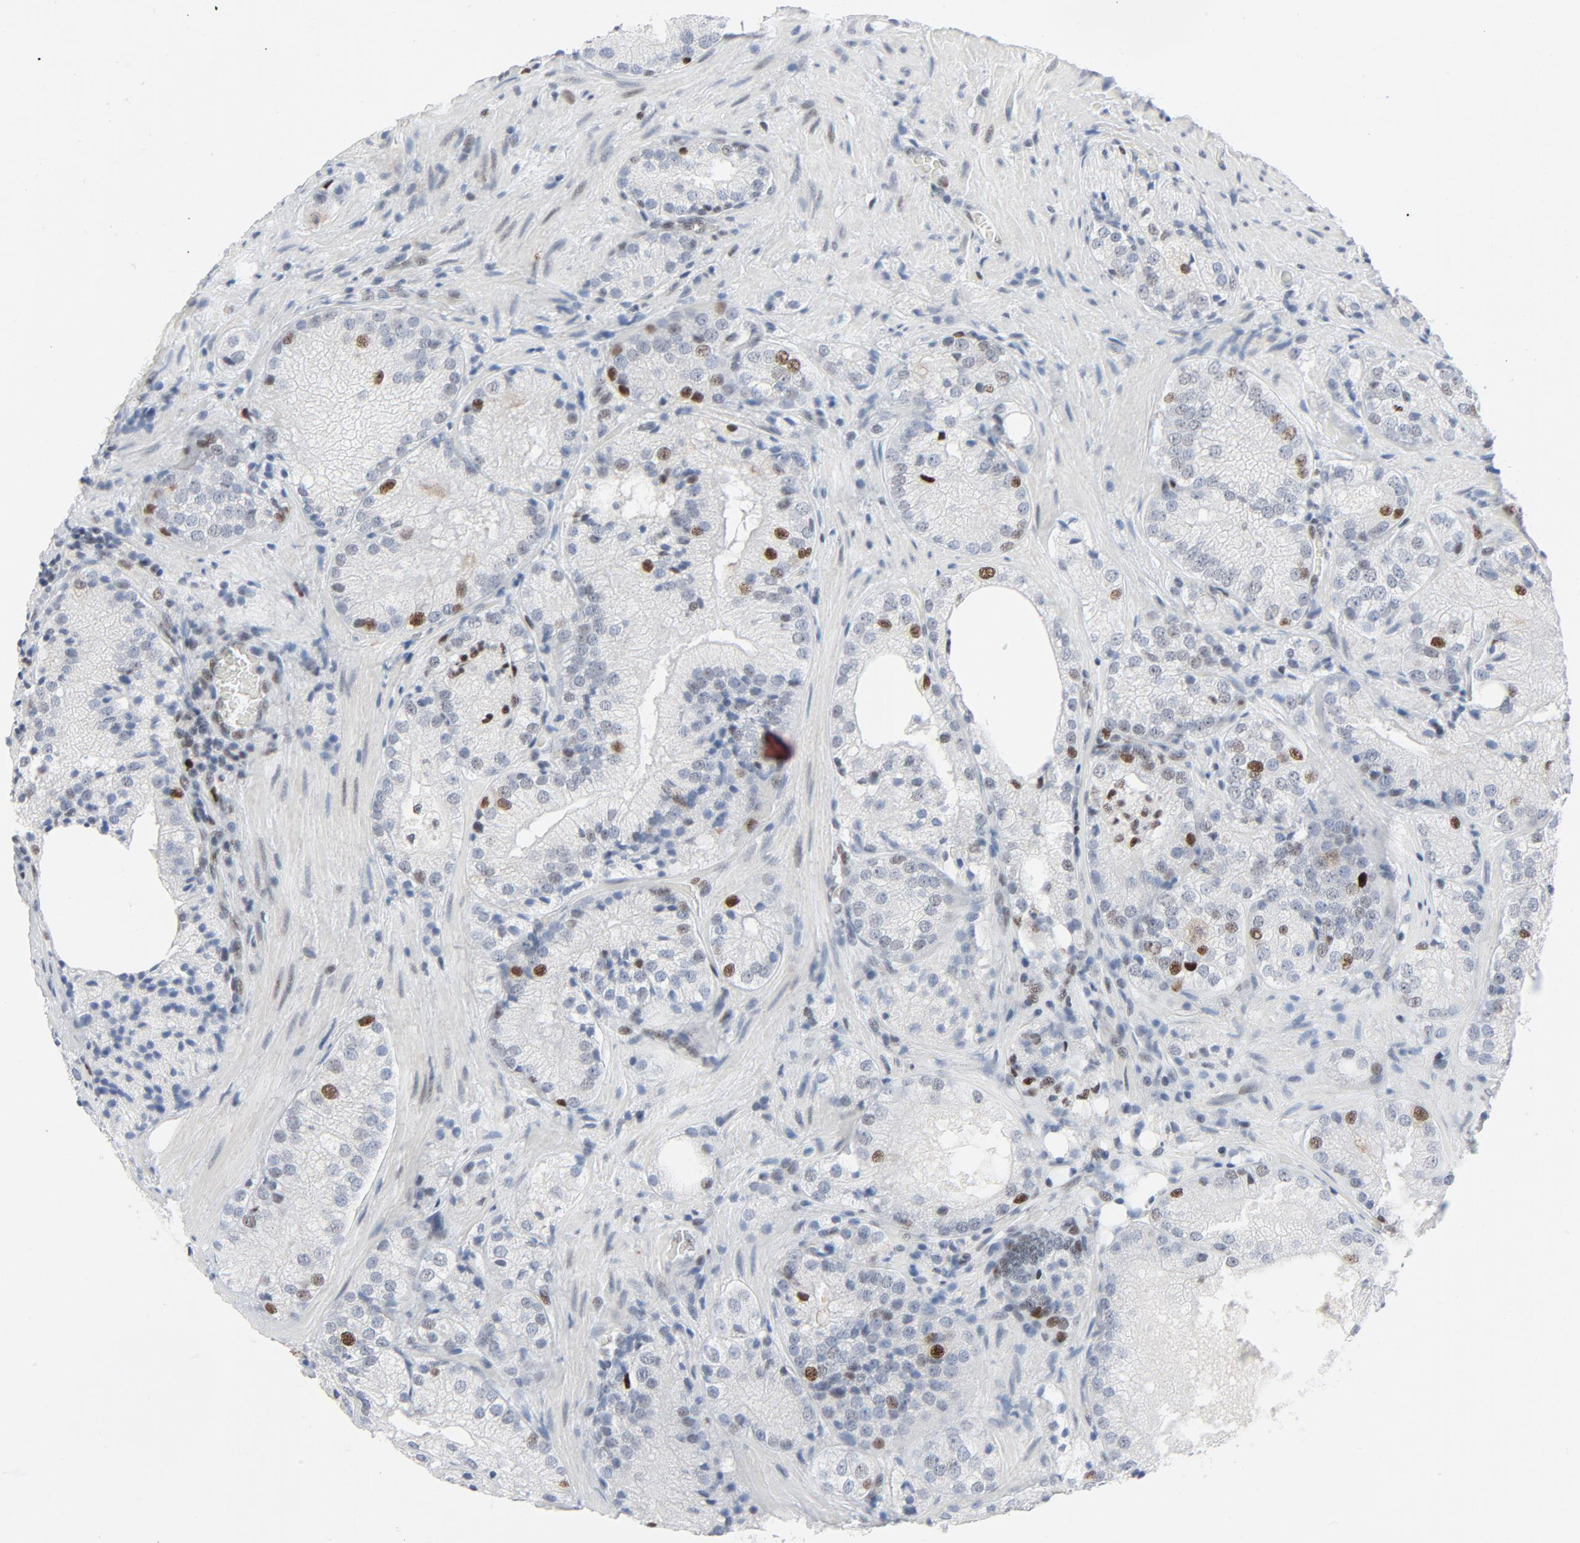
{"staining": {"intensity": "moderate", "quantity": "<25%", "location": "nuclear"}, "tissue": "prostate cancer", "cell_type": "Tumor cells", "image_type": "cancer", "snomed": [{"axis": "morphology", "description": "Adenocarcinoma, Low grade"}, {"axis": "topography", "description": "Prostate"}], "caption": "Immunohistochemical staining of prostate cancer (adenocarcinoma (low-grade)) exhibits low levels of moderate nuclear protein expression in about <25% of tumor cells.", "gene": "POLD1", "patient": {"sex": "male", "age": 60}}